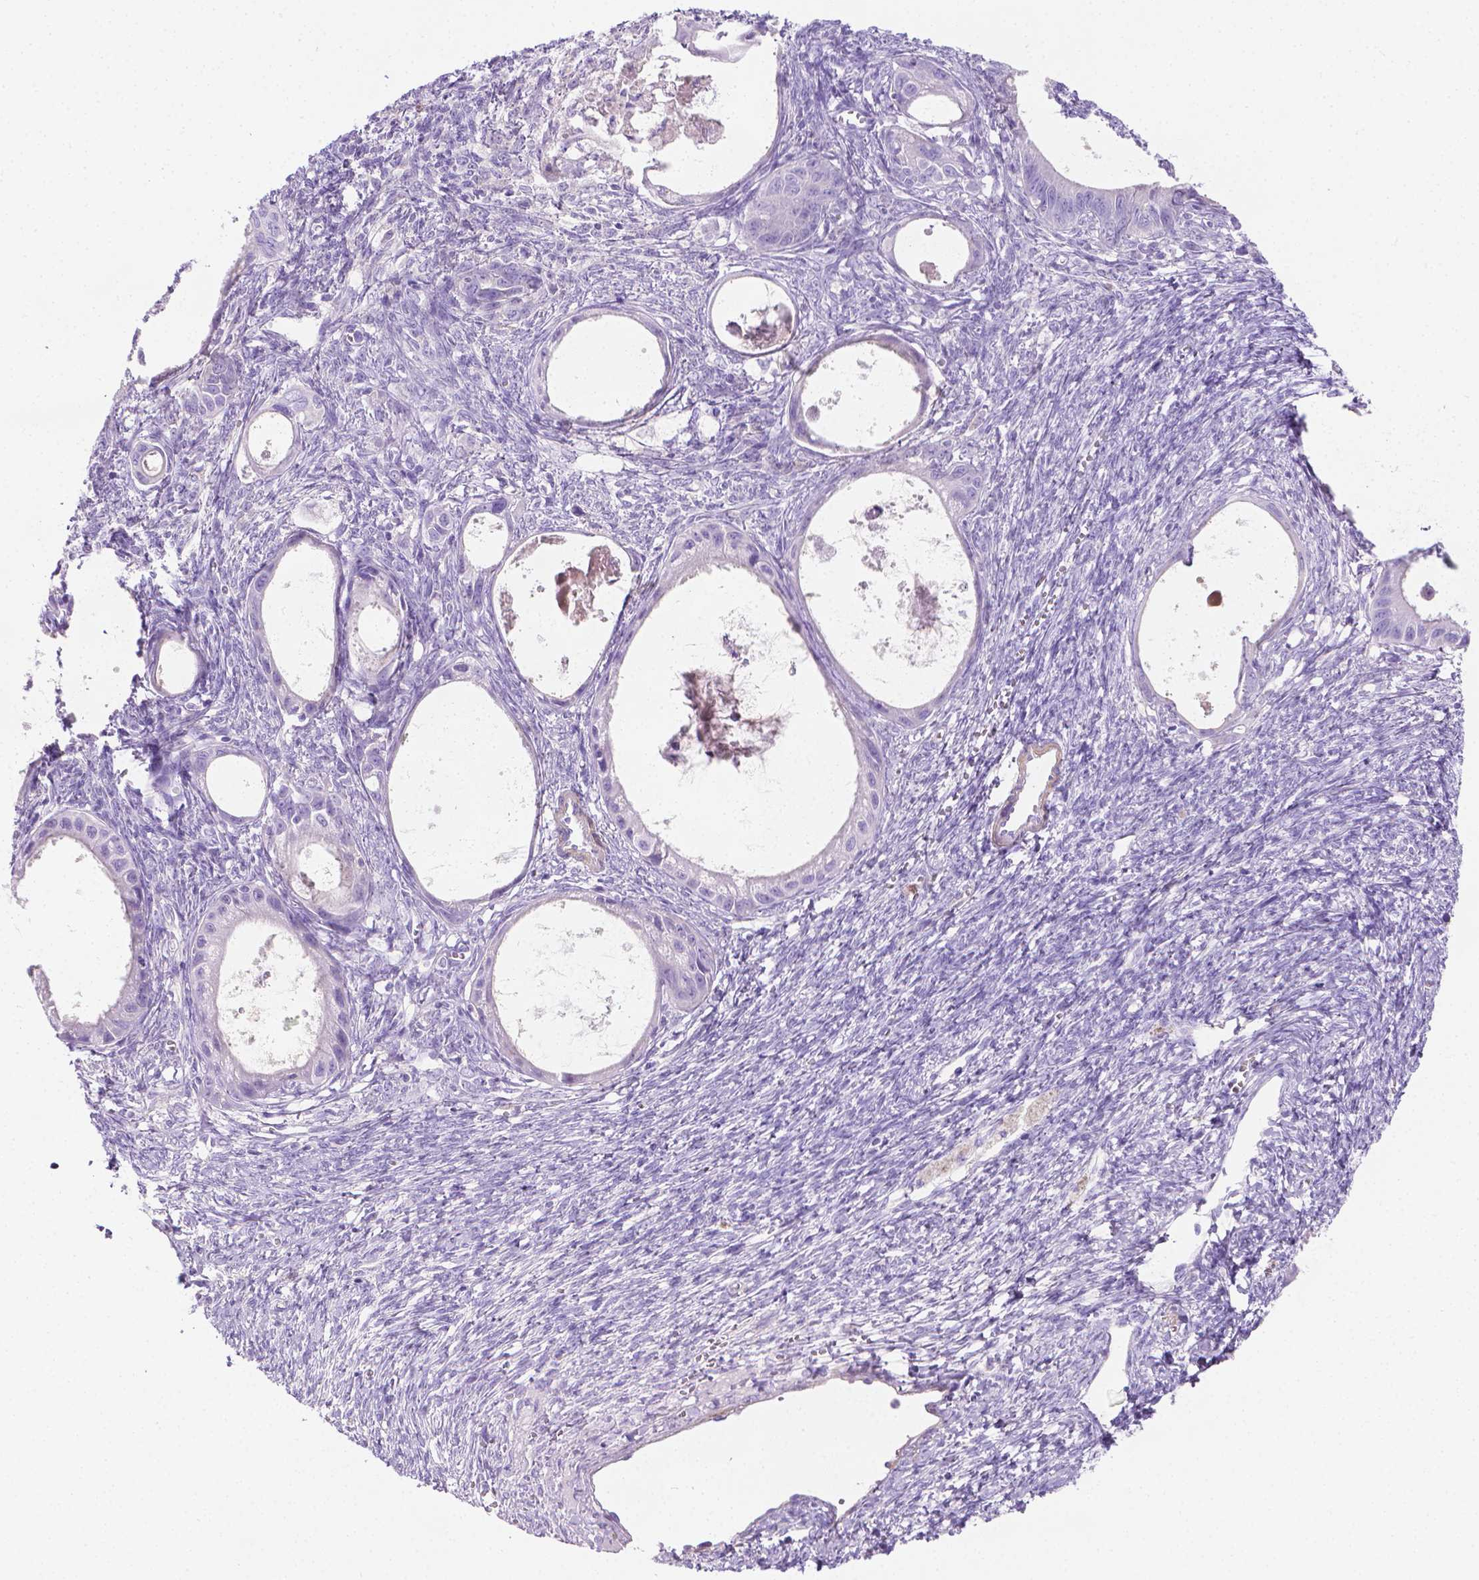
{"staining": {"intensity": "negative", "quantity": "none", "location": "none"}, "tissue": "ovarian cancer", "cell_type": "Tumor cells", "image_type": "cancer", "snomed": [{"axis": "morphology", "description": "Cystadenocarcinoma, mucinous, NOS"}, {"axis": "topography", "description": "Ovary"}], "caption": "A high-resolution histopathology image shows immunohistochemistry (IHC) staining of ovarian cancer, which exhibits no significant expression in tumor cells. The staining is performed using DAB brown chromogen with nuclei counter-stained in using hematoxylin.", "gene": "FASN", "patient": {"sex": "female", "age": 64}}